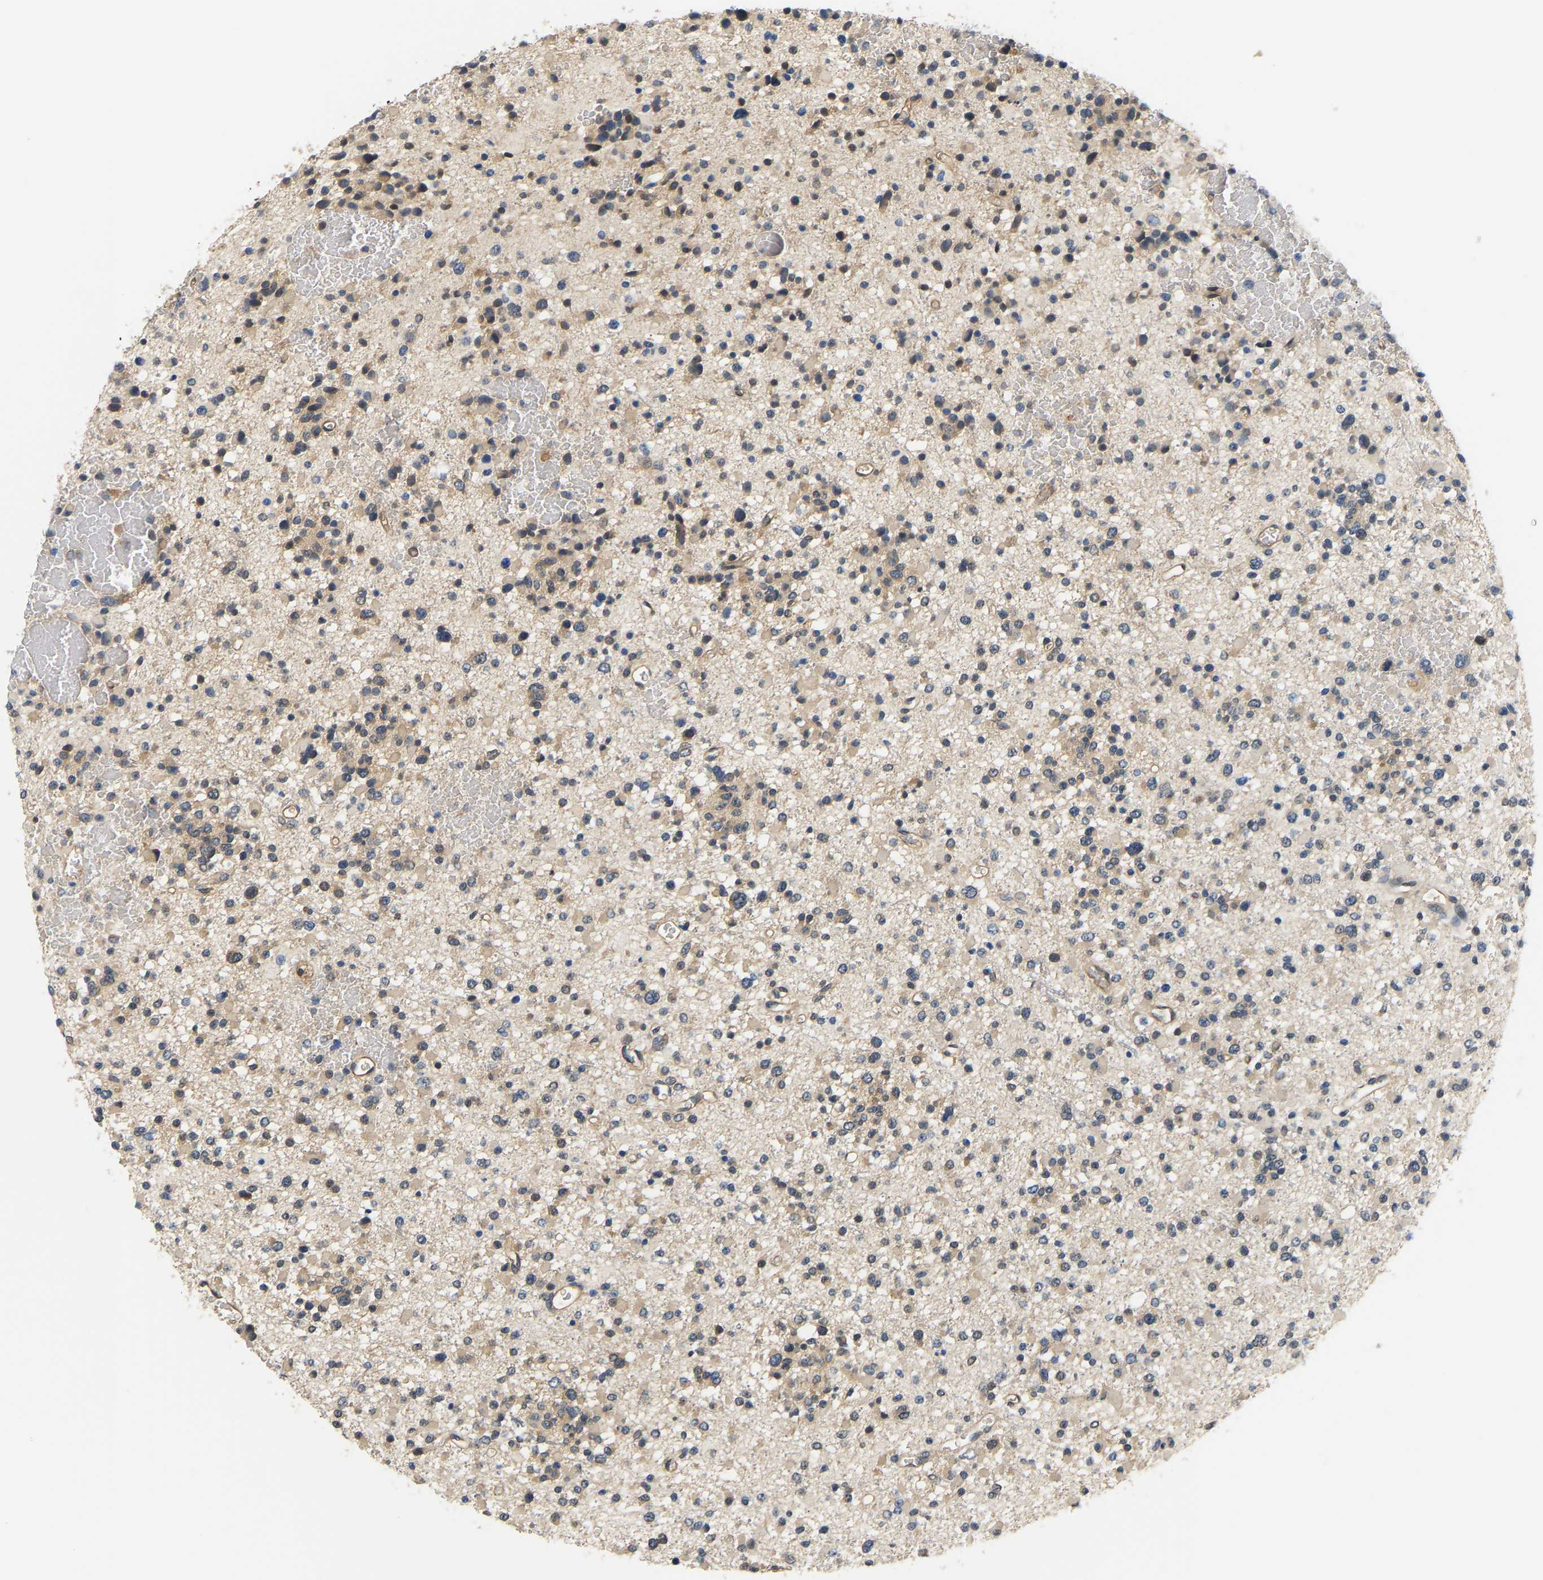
{"staining": {"intensity": "weak", "quantity": "25%-75%", "location": "cytoplasmic/membranous"}, "tissue": "glioma", "cell_type": "Tumor cells", "image_type": "cancer", "snomed": [{"axis": "morphology", "description": "Glioma, malignant, Low grade"}, {"axis": "topography", "description": "Brain"}], "caption": "IHC of human malignant glioma (low-grade) demonstrates low levels of weak cytoplasmic/membranous positivity in about 25%-75% of tumor cells.", "gene": "ARHGEF12", "patient": {"sex": "female", "age": 22}}